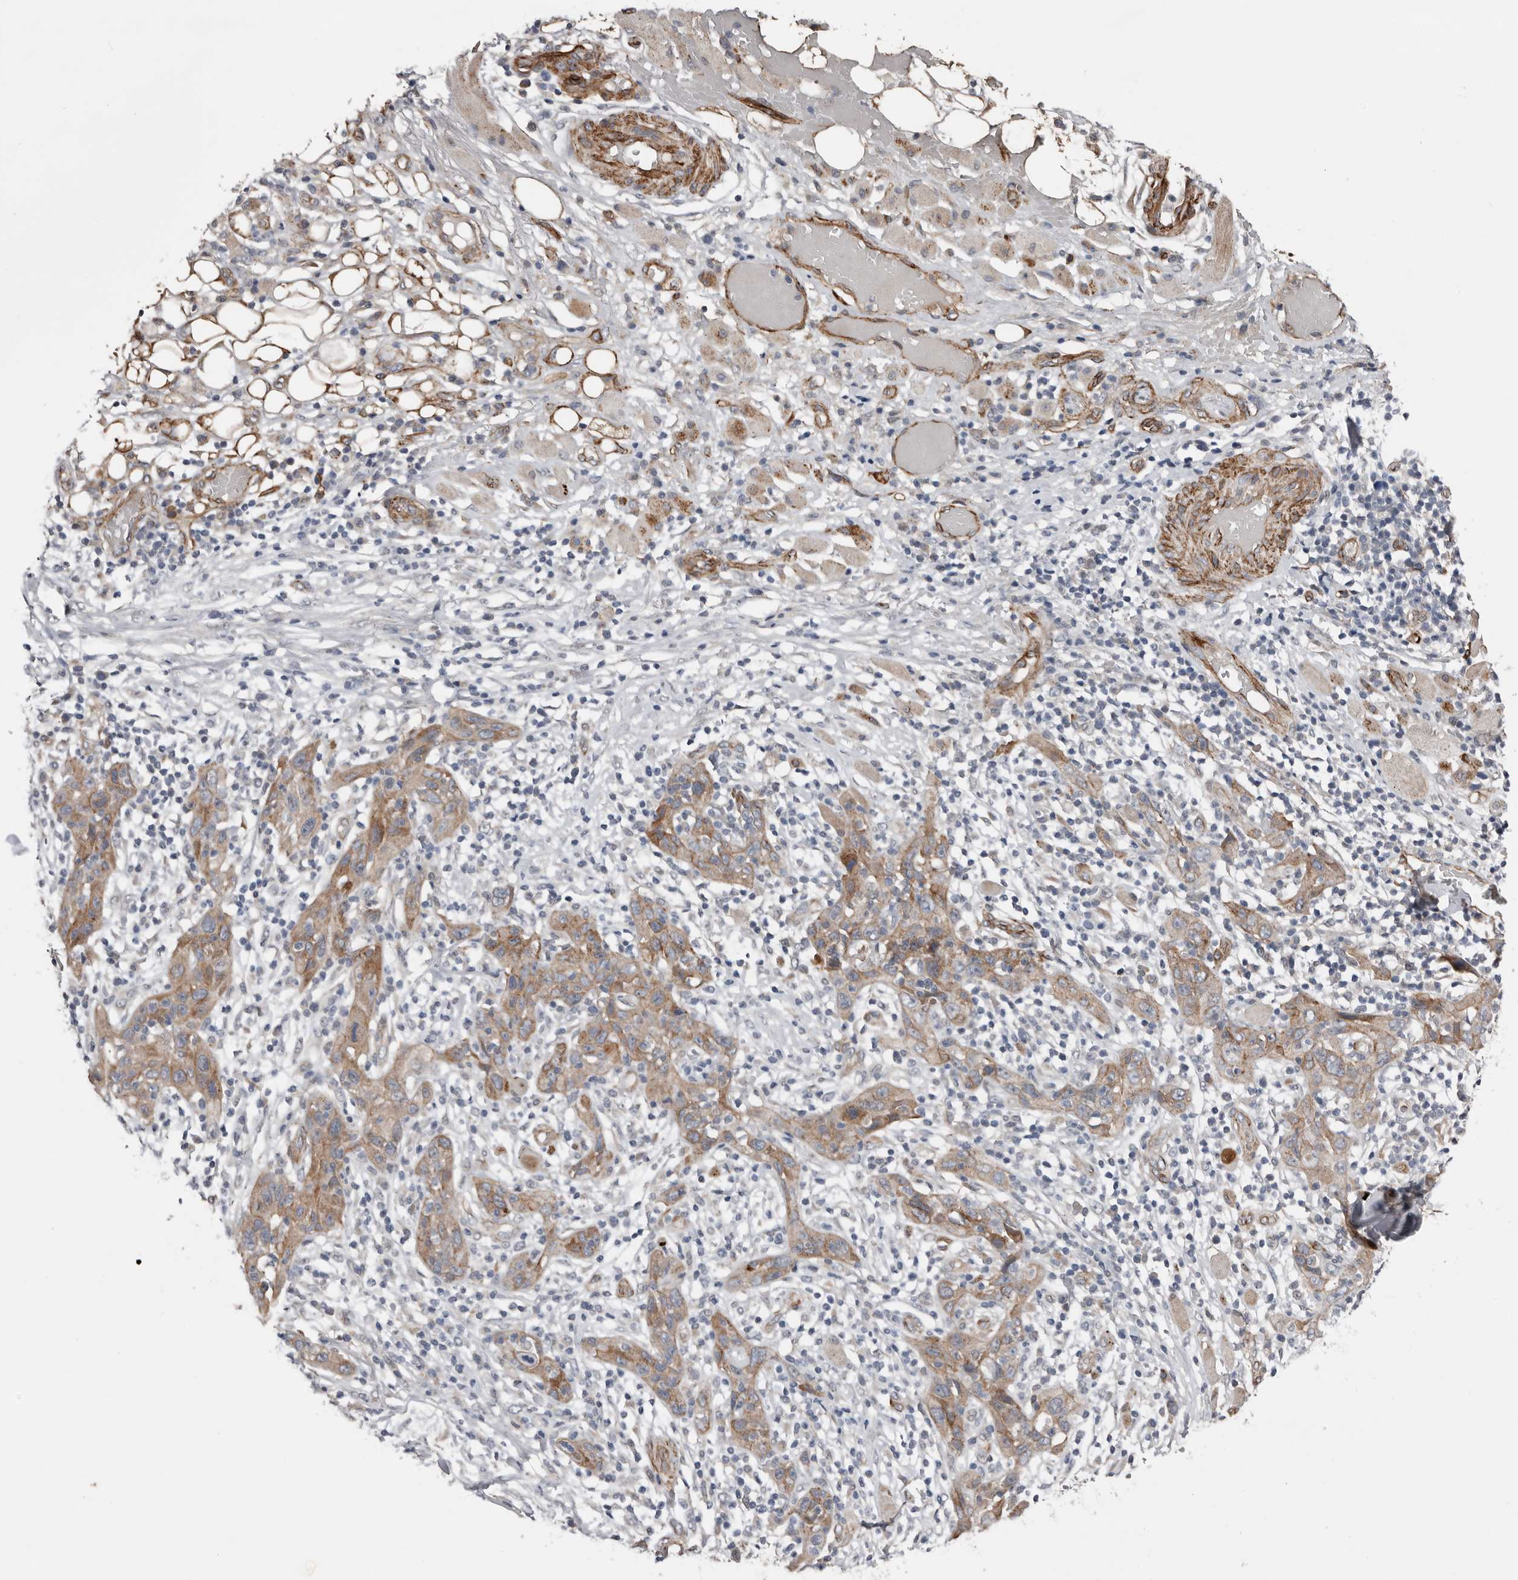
{"staining": {"intensity": "moderate", "quantity": "25%-75%", "location": "cytoplasmic/membranous"}, "tissue": "skin cancer", "cell_type": "Tumor cells", "image_type": "cancer", "snomed": [{"axis": "morphology", "description": "Squamous cell carcinoma, NOS"}, {"axis": "topography", "description": "Skin"}], "caption": "Human skin cancer (squamous cell carcinoma) stained with a brown dye reveals moderate cytoplasmic/membranous positive staining in about 25%-75% of tumor cells.", "gene": "RANBP17", "patient": {"sex": "female", "age": 88}}